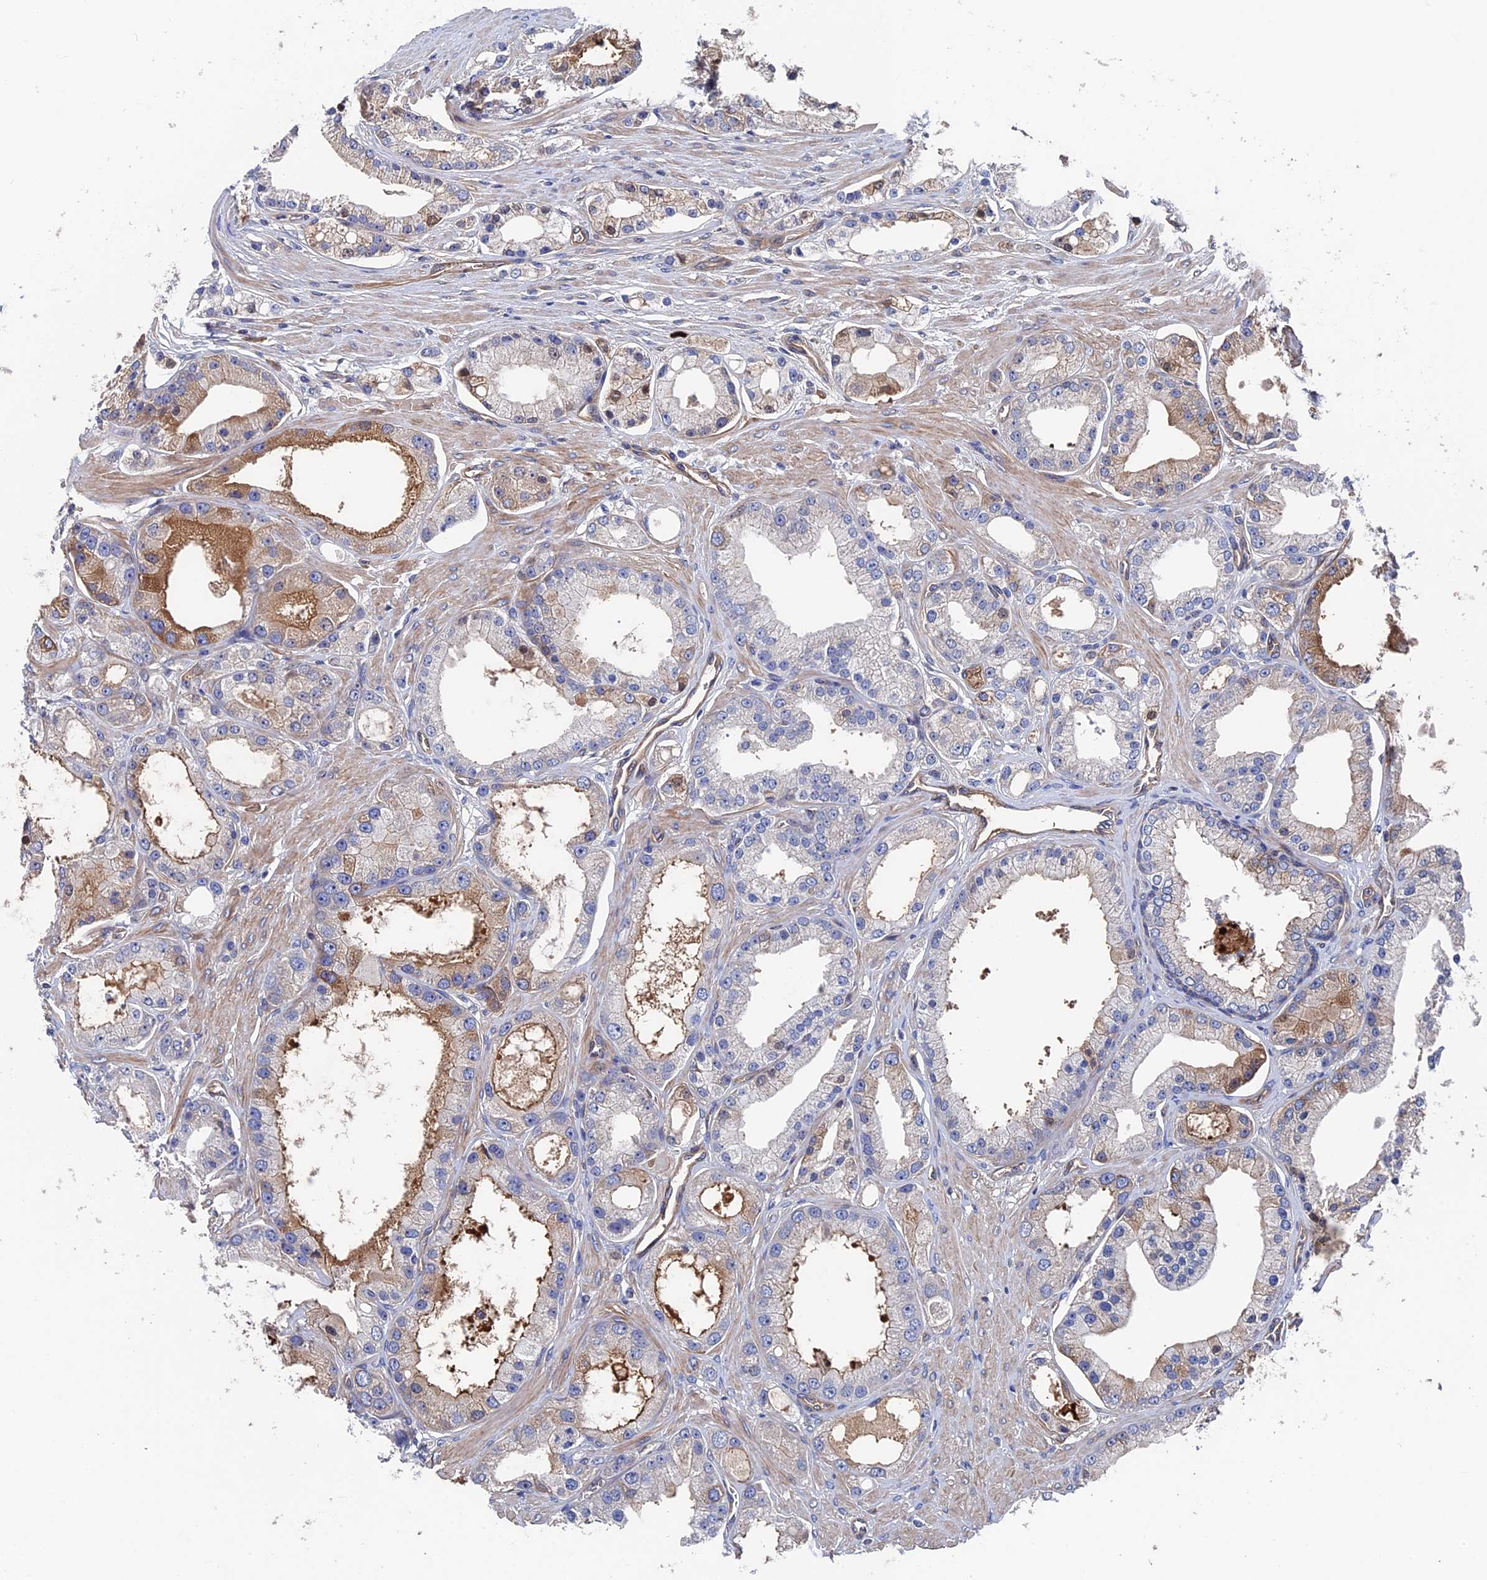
{"staining": {"intensity": "weak", "quantity": "<25%", "location": "cytoplasmic/membranous"}, "tissue": "prostate cancer", "cell_type": "Tumor cells", "image_type": "cancer", "snomed": [{"axis": "morphology", "description": "Adenocarcinoma, Low grade"}, {"axis": "topography", "description": "Prostate"}], "caption": "Prostate cancer stained for a protein using IHC reveals no staining tumor cells.", "gene": "RPUSD1", "patient": {"sex": "male", "age": 67}}